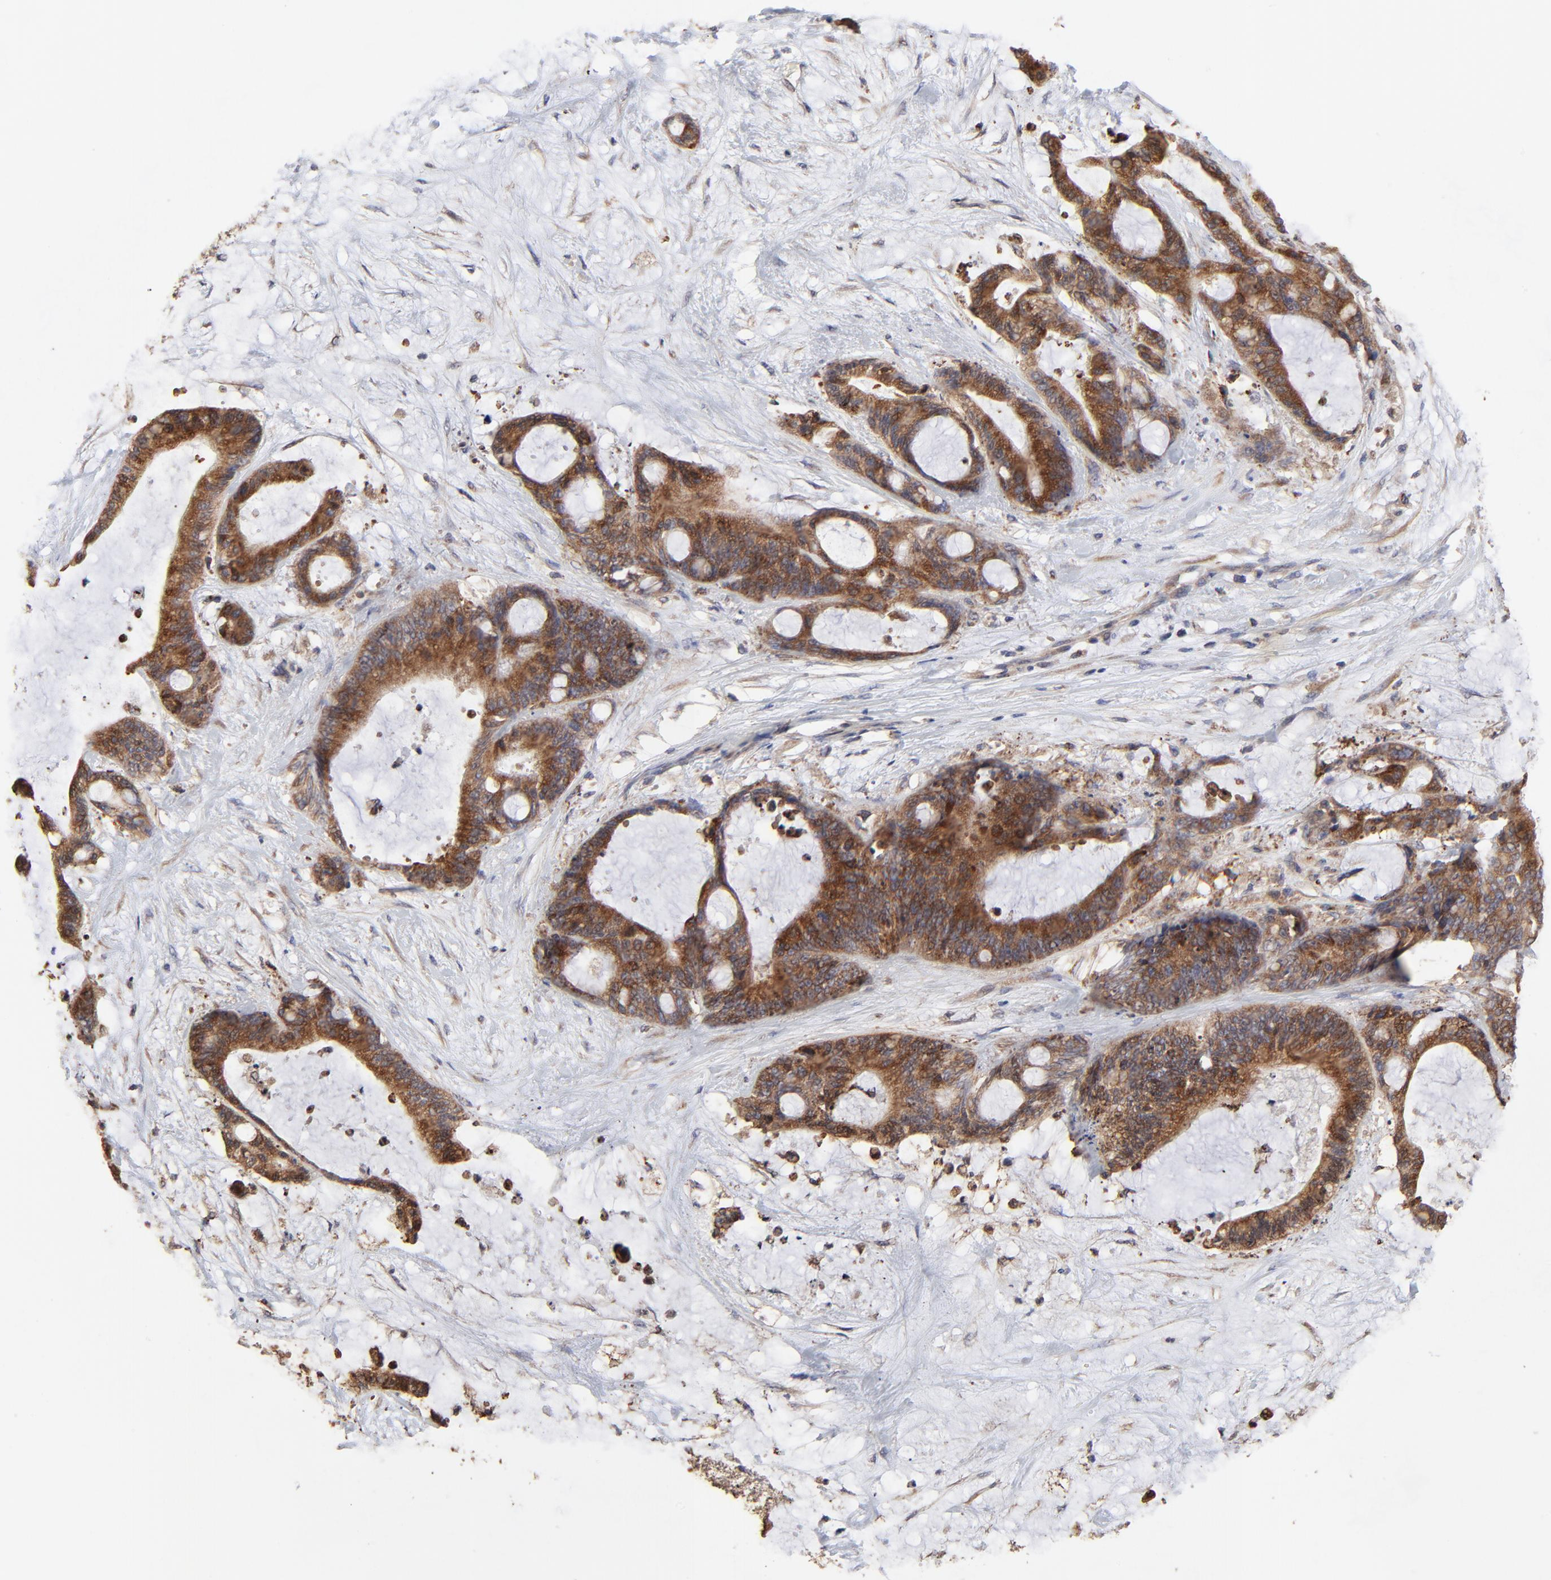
{"staining": {"intensity": "strong", "quantity": ">75%", "location": "cytoplasmic/membranous"}, "tissue": "liver cancer", "cell_type": "Tumor cells", "image_type": "cancer", "snomed": [{"axis": "morphology", "description": "Cholangiocarcinoma"}, {"axis": "topography", "description": "Liver"}], "caption": "Immunohistochemical staining of liver cancer demonstrates strong cytoplasmic/membranous protein expression in about >75% of tumor cells. (Stains: DAB (3,3'-diaminobenzidine) in brown, nuclei in blue, Microscopy: brightfield microscopy at high magnification).", "gene": "ELP2", "patient": {"sex": "female", "age": 73}}